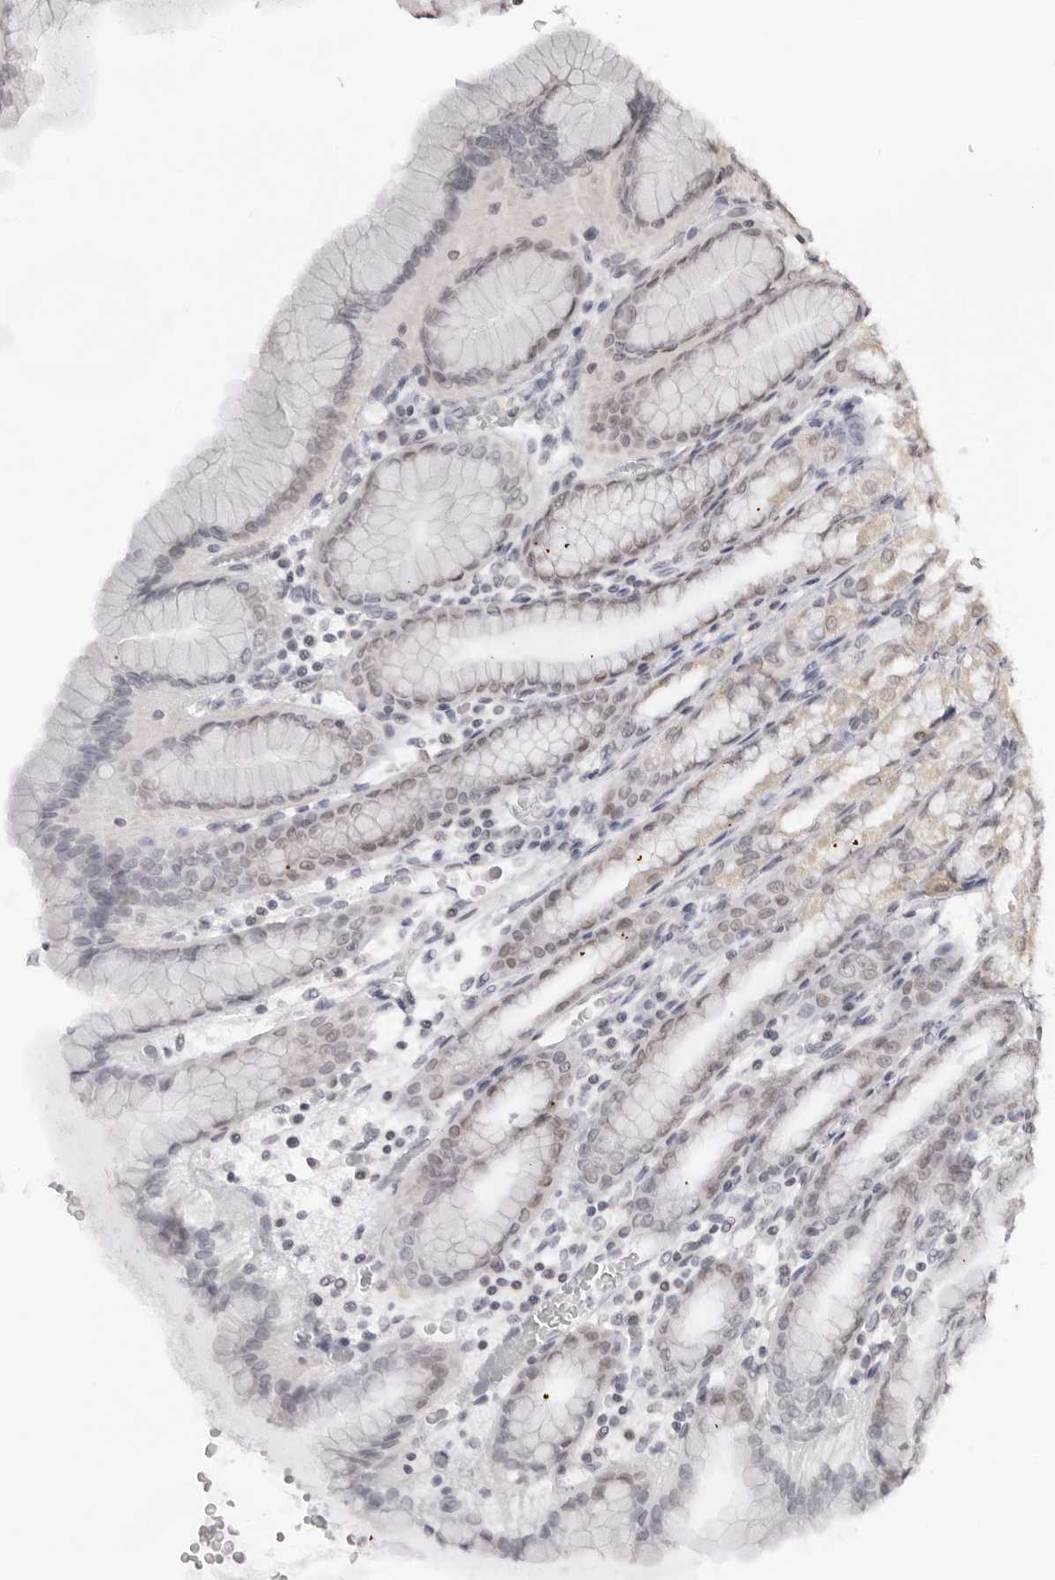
{"staining": {"intensity": "weak", "quantity": "<25%", "location": "cytoplasmic/membranous,nuclear"}, "tissue": "stomach", "cell_type": "Glandular cells", "image_type": "normal", "snomed": [{"axis": "morphology", "description": "Normal tissue, NOS"}, {"axis": "topography", "description": "Stomach, upper"}], "caption": "Protein analysis of normal stomach shows no significant positivity in glandular cells. Brightfield microscopy of IHC stained with DAB (brown) and hematoxylin (blue), captured at high magnification.", "gene": "KLK12", "patient": {"sex": "male", "age": 68}}